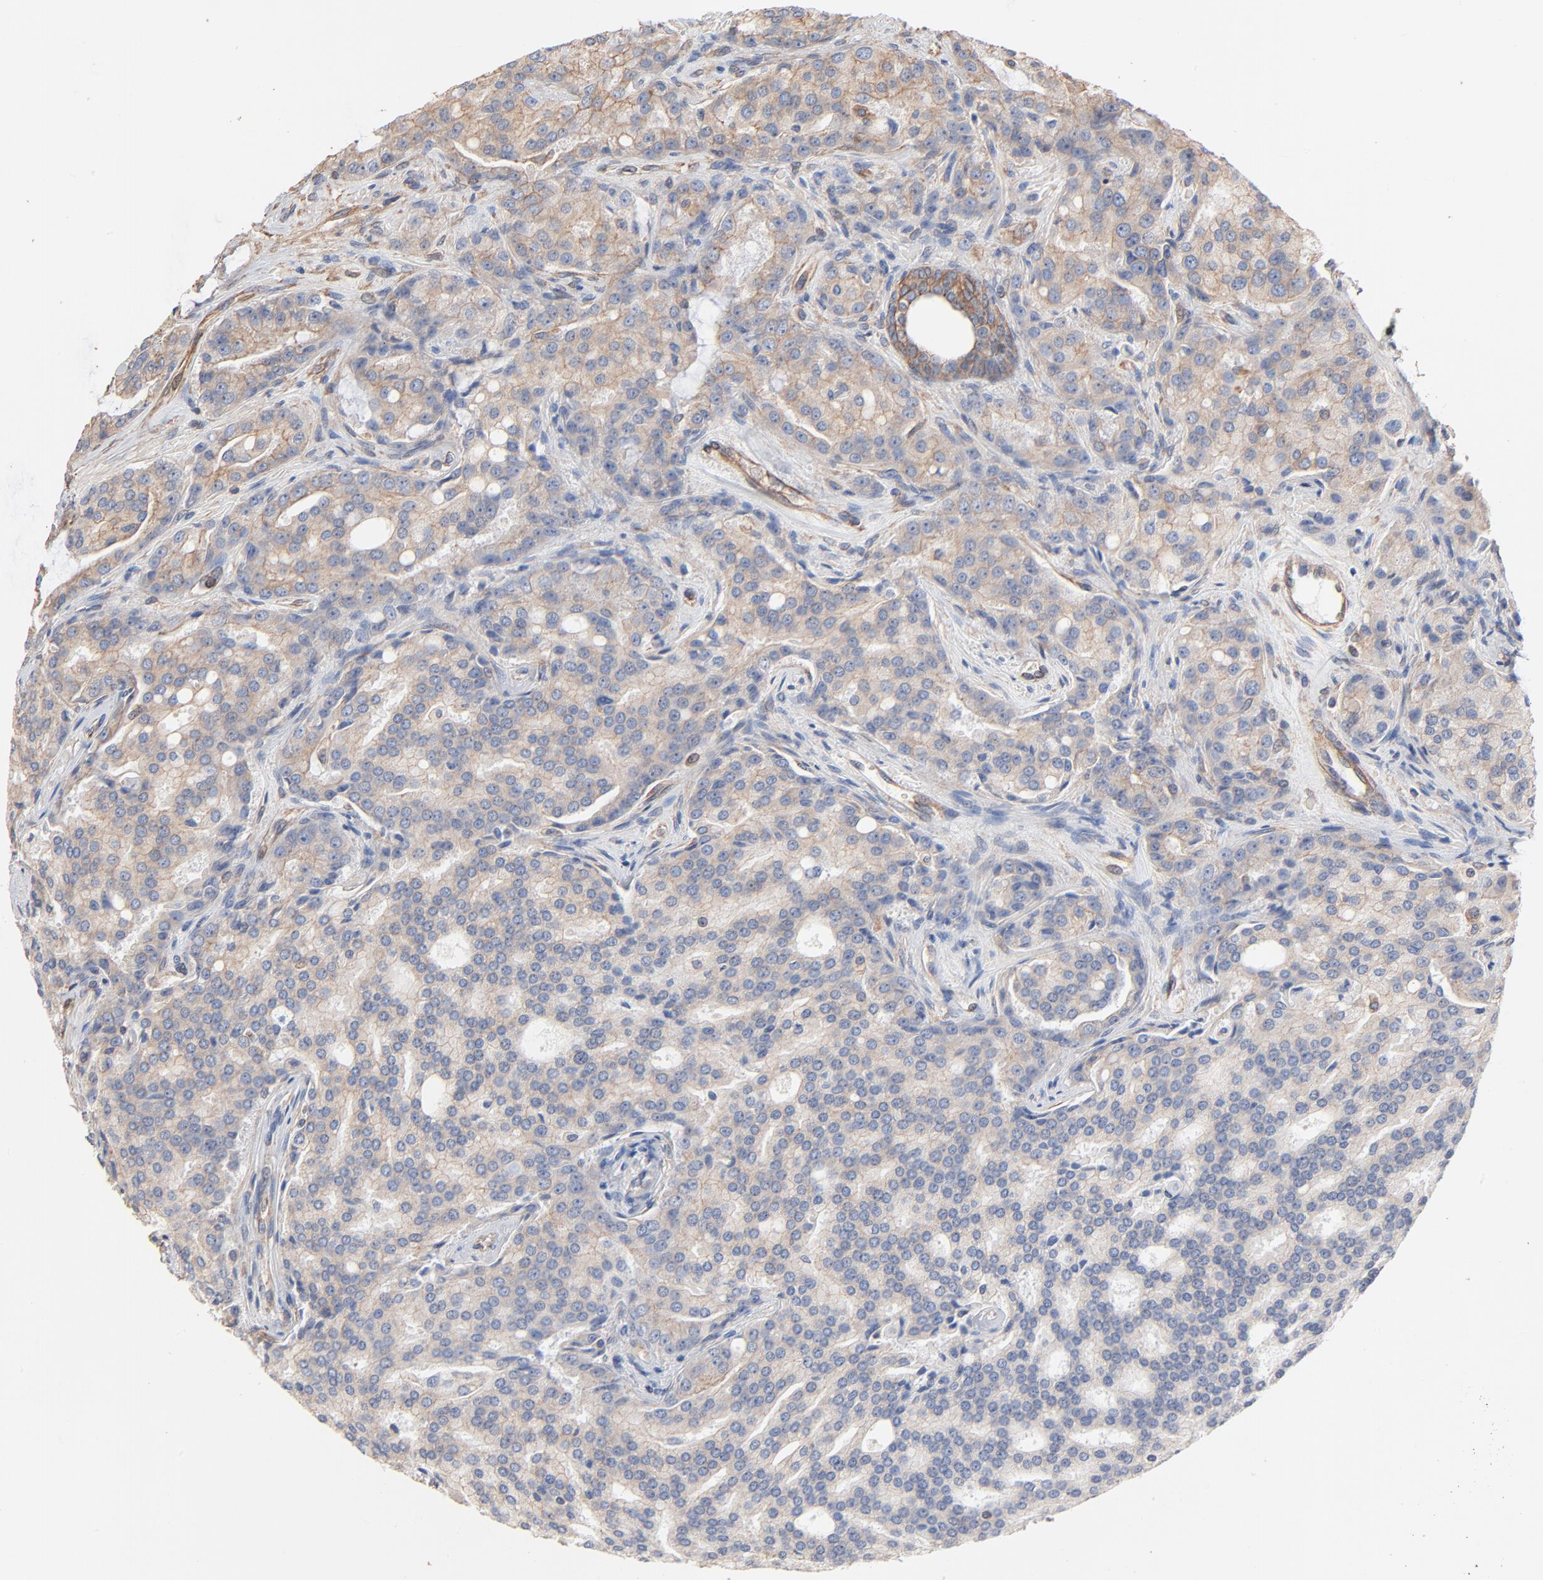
{"staining": {"intensity": "negative", "quantity": "none", "location": "none"}, "tissue": "prostate cancer", "cell_type": "Tumor cells", "image_type": "cancer", "snomed": [{"axis": "morphology", "description": "Adenocarcinoma, High grade"}, {"axis": "topography", "description": "Prostate"}], "caption": "Tumor cells show no significant protein expression in adenocarcinoma (high-grade) (prostate). (DAB immunohistochemistry, high magnification).", "gene": "ABCD4", "patient": {"sex": "male", "age": 72}}